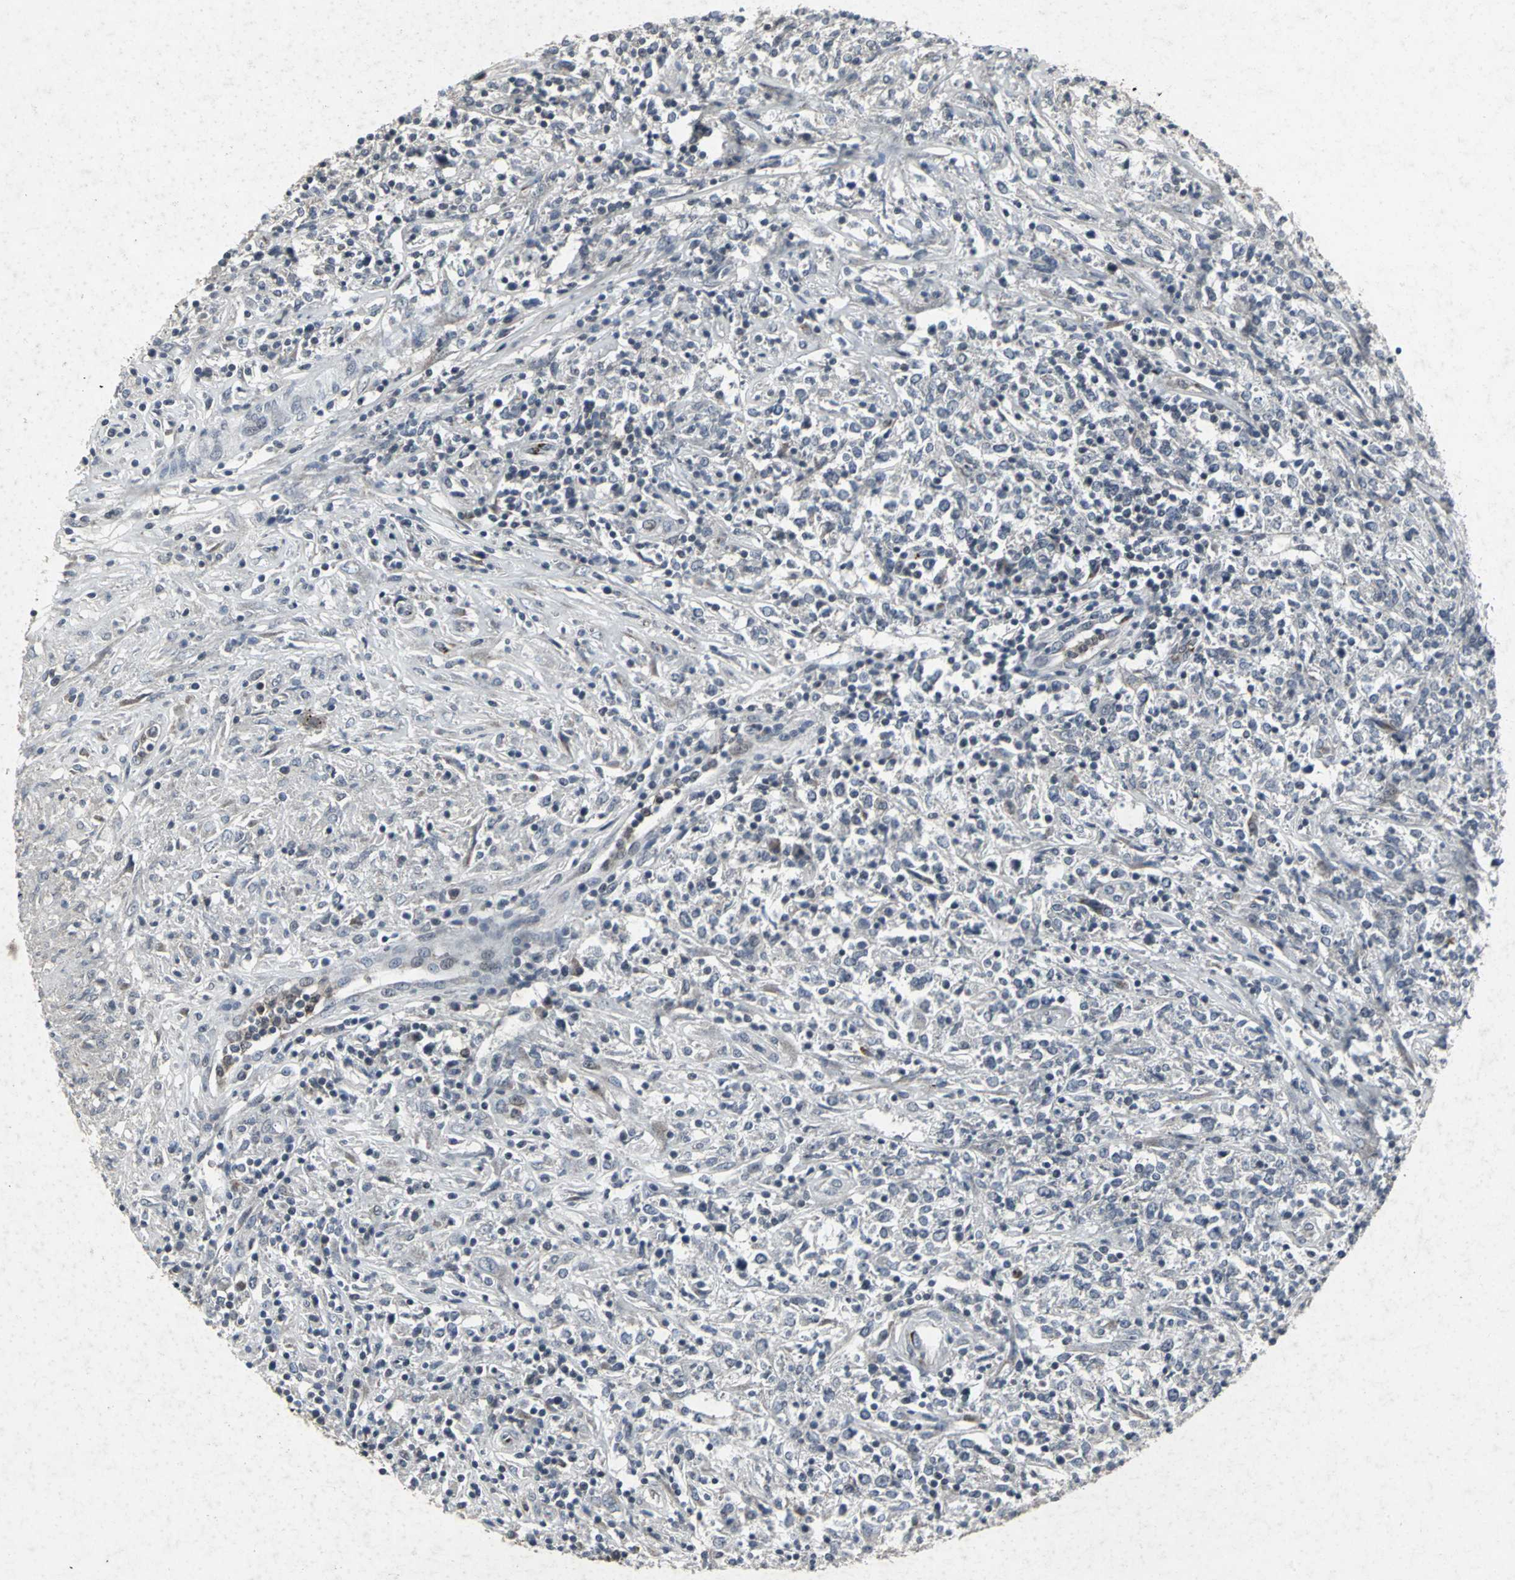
{"staining": {"intensity": "negative", "quantity": "none", "location": "none"}, "tissue": "lymphoma", "cell_type": "Tumor cells", "image_type": "cancer", "snomed": [{"axis": "morphology", "description": "Malignant lymphoma, non-Hodgkin's type, High grade"}, {"axis": "topography", "description": "Lymph node"}], "caption": "Lymphoma was stained to show a protein in brown. There is no significant staining in tumor cells. (DAB IHC visualized using brightfield microscopy, high magnification).", "gene": "BMP4", "patient": {"sex": "female", "age": 84}}